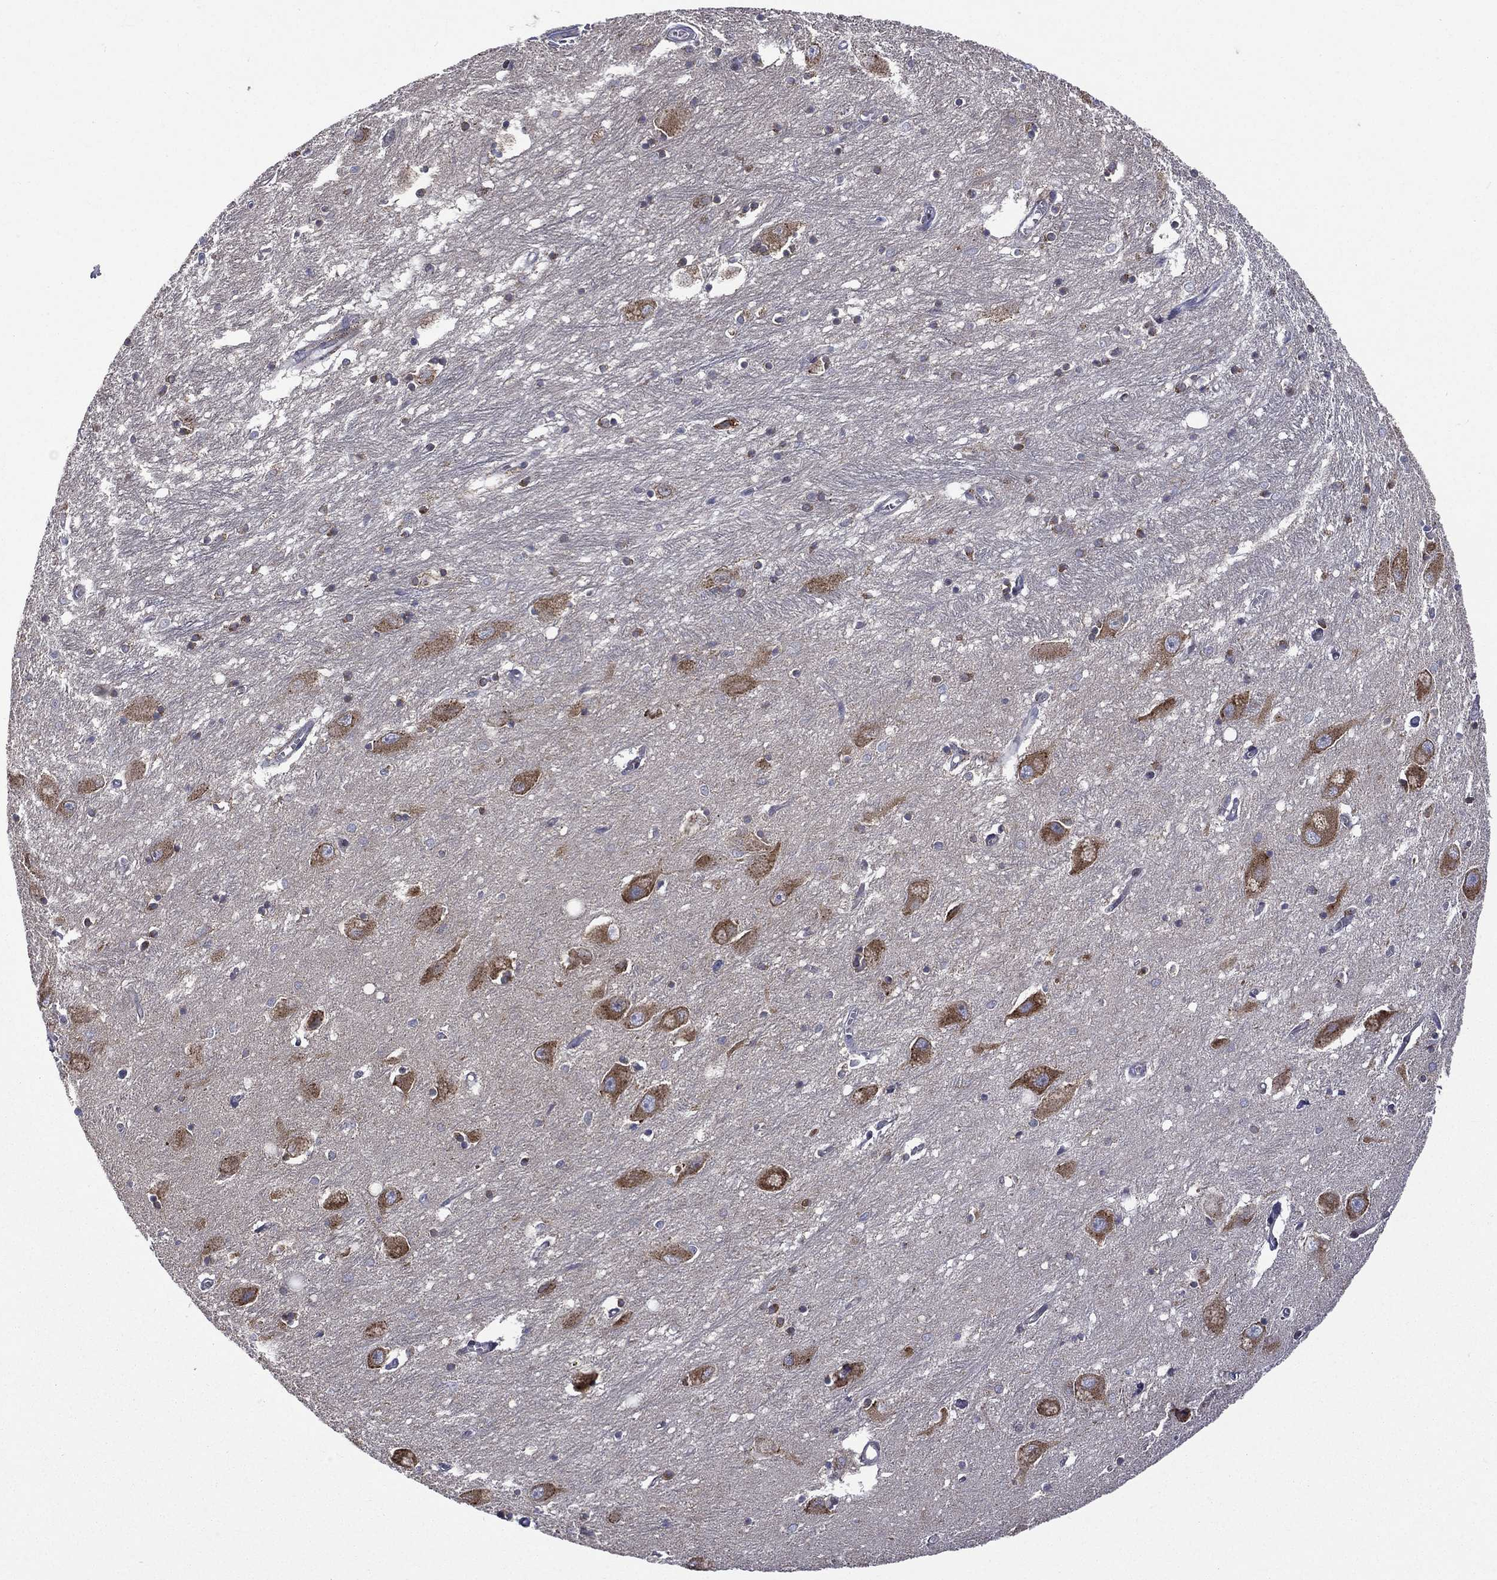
{"staining": {"intensity": "negative", "quantity": "none", "location": "none"}, "tissue": "caudate", "cell_type": "Glial cells", "image_type": "normal", "snomed": [{"axis": "morphology", "description": "Normal tissue, NOS"}, {"axis": "topography", "description": "Lateral ventricle wall"}], "caption": "High magnification brightfield microscopy of normal caudate stained with DAB (3,3'-diaminobenzidine) (brown) and counterstained with hematoxylin (blue): glial cells show no significant staining.", "gene": "C20orf96", "patient": {"sex": "male", "age": 54}}